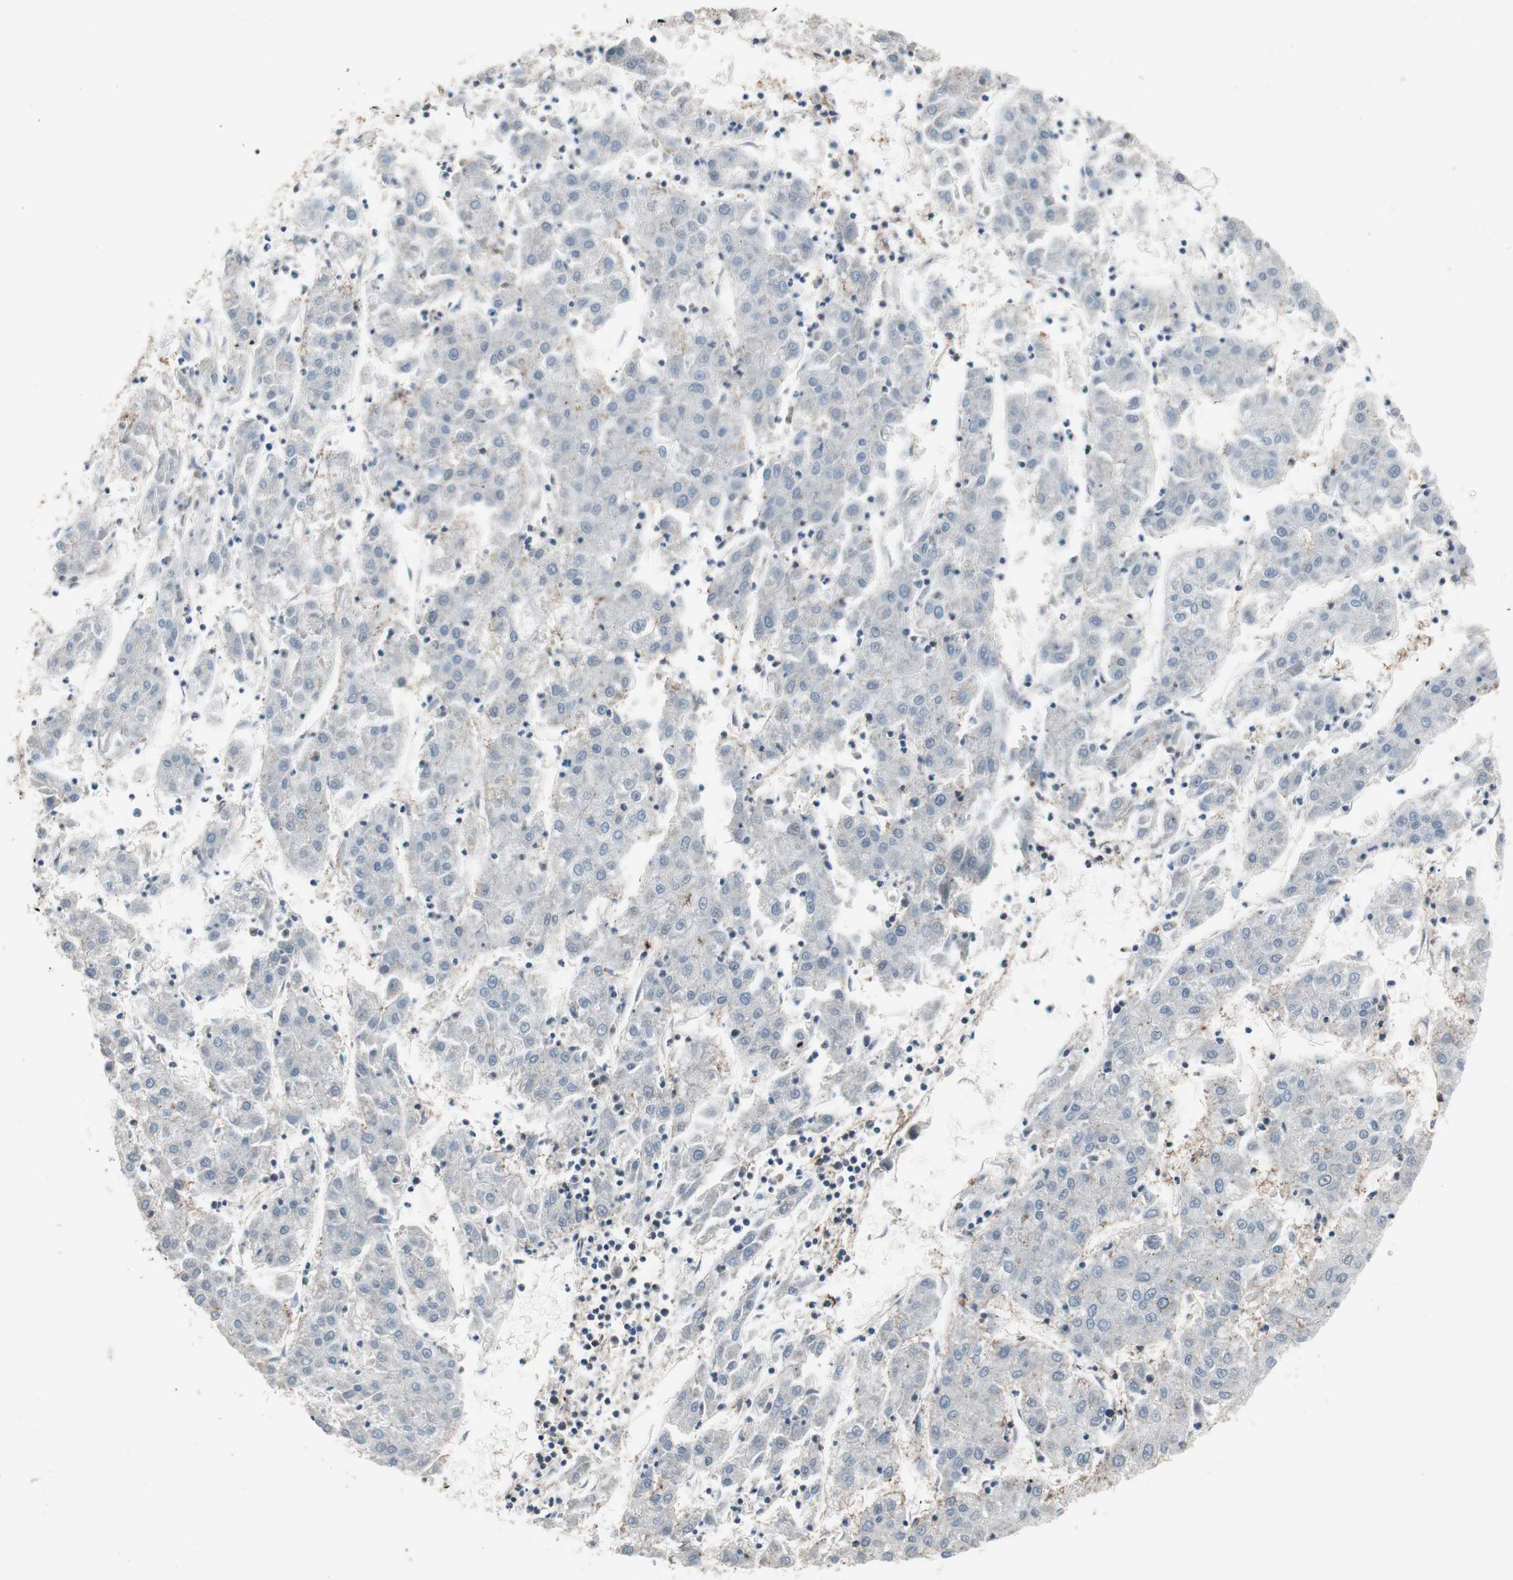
{"staining": {"intensity": "moderate", "quantity": "25%-75%", "location": "cytoplasmic/membranous"}, "tissue": "liver cancer", "cell_type": "Tumor cells", "image_type": "cancer", "snomed": [{"axis": "morphology", "description": "Carcinoma, Hepatocellular, NOS"}, {"axis": "topography", "description": "Liver"}], "caption": "The image exhibits a brown stain indicating the presence of a protein in the cytoplasmic/membranous of tumor cells in liver hepatocellular carcinoma. (Stains: DAB in brown, nuclei in blue, Microscopy: brightfield microscopy at high magnification).", "gene": "GRHL1", "patient": {"sex": "male", "age": 72}}